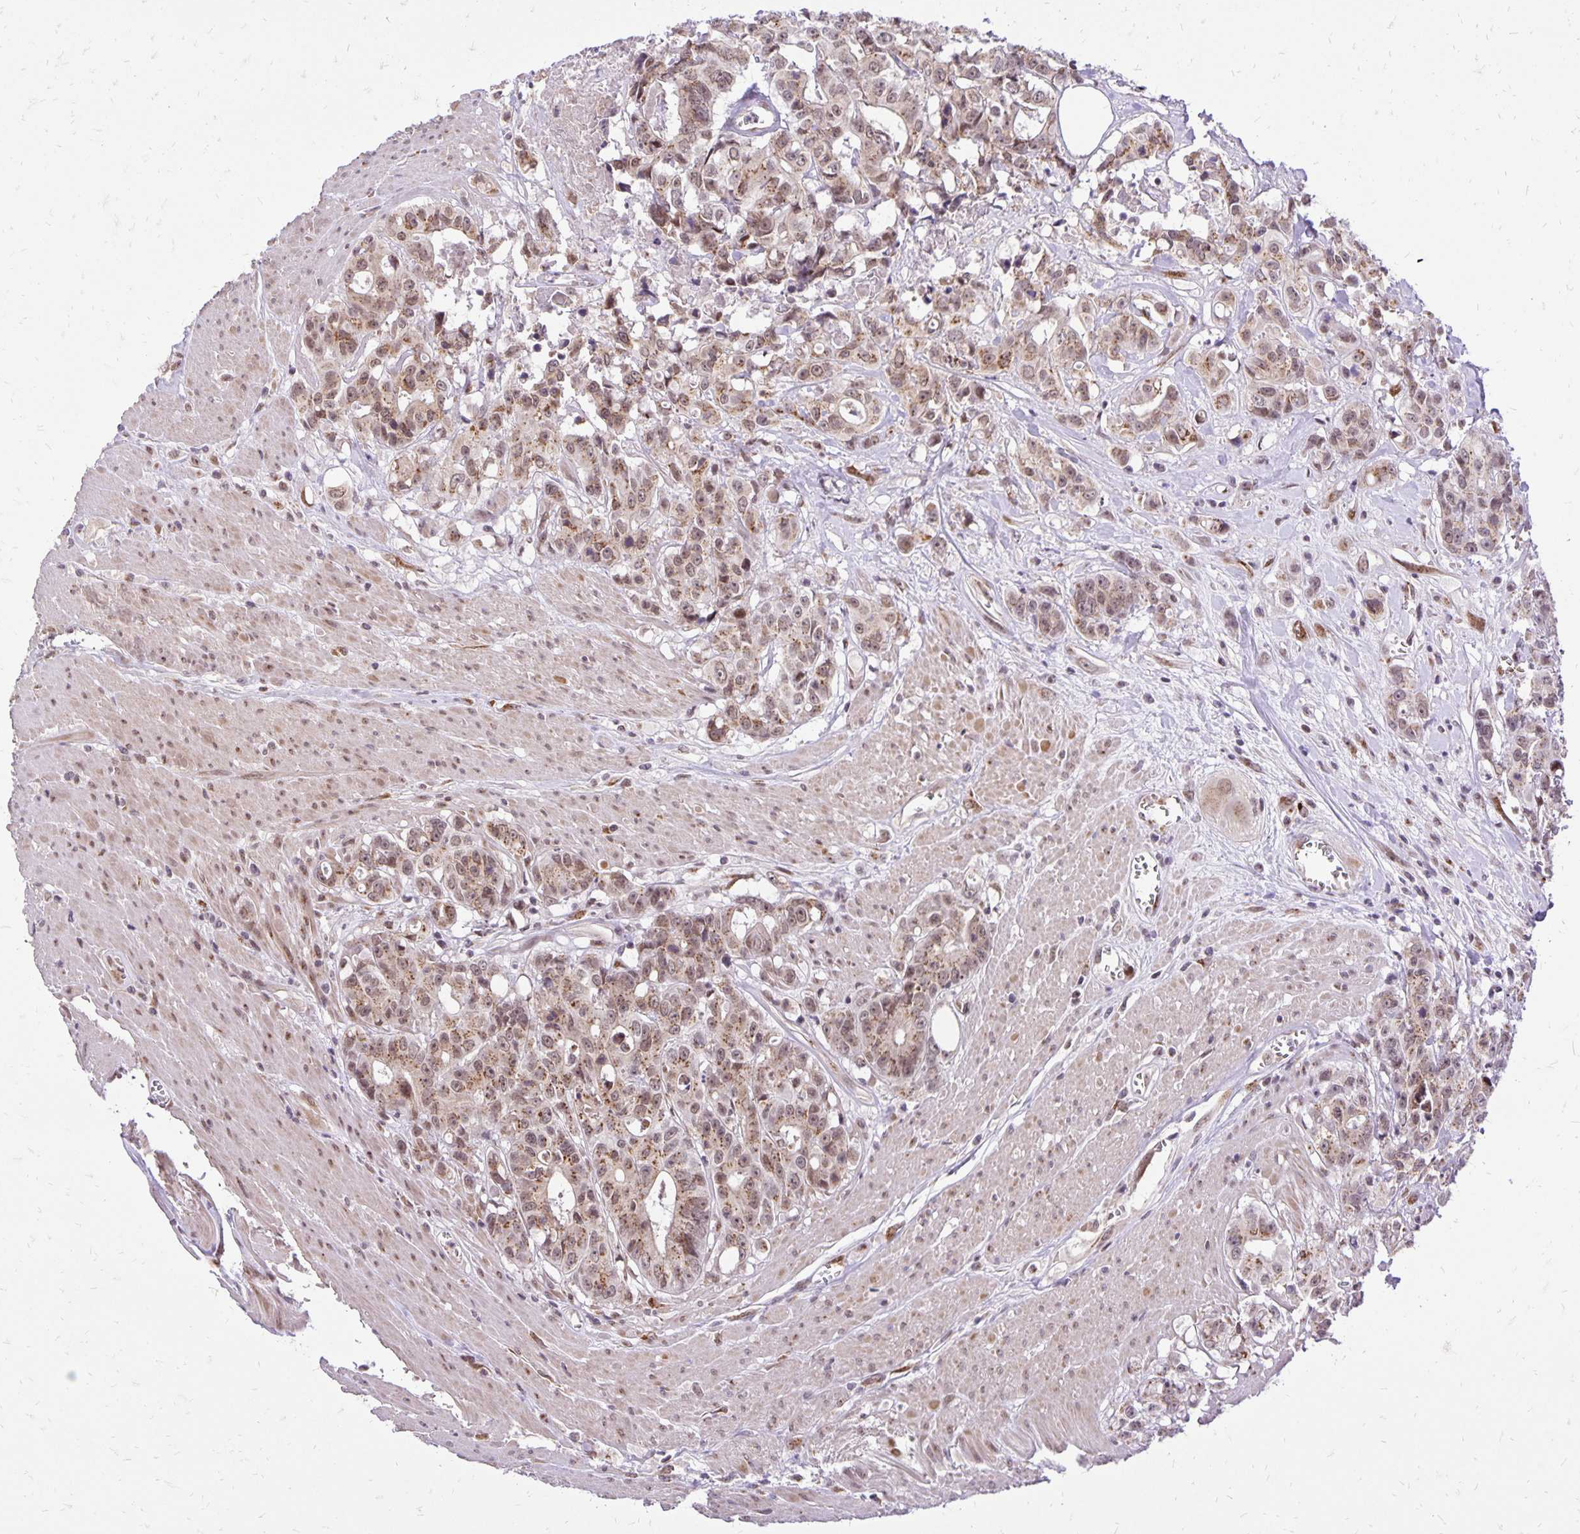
{"staining": {"intensity": "moderate", "quantity": "25%-75%", "location": "cytoplasmic/membranous,nuclear"}, "tissue": "colorectal cancer", "cell_type": "Tumor cells", "image_type": "cancer", "snomed": [{"axis": "morphology", "description": "Adenocarcinoma, NOS"}, {"axis": "topography", "description": "Rectum"}], "caption": "Adenocarcinoma (colorectal) stained with DAB (3,3'-diaminobenzidine) immunohistochemistry exhibits medium levels of moderate cytoplasmic/membranous and nuclear staining in approximately 25%-75% of tumor cells.", "gene": "GOLGA5", "patient": {"sex": "female", "age": 62}}